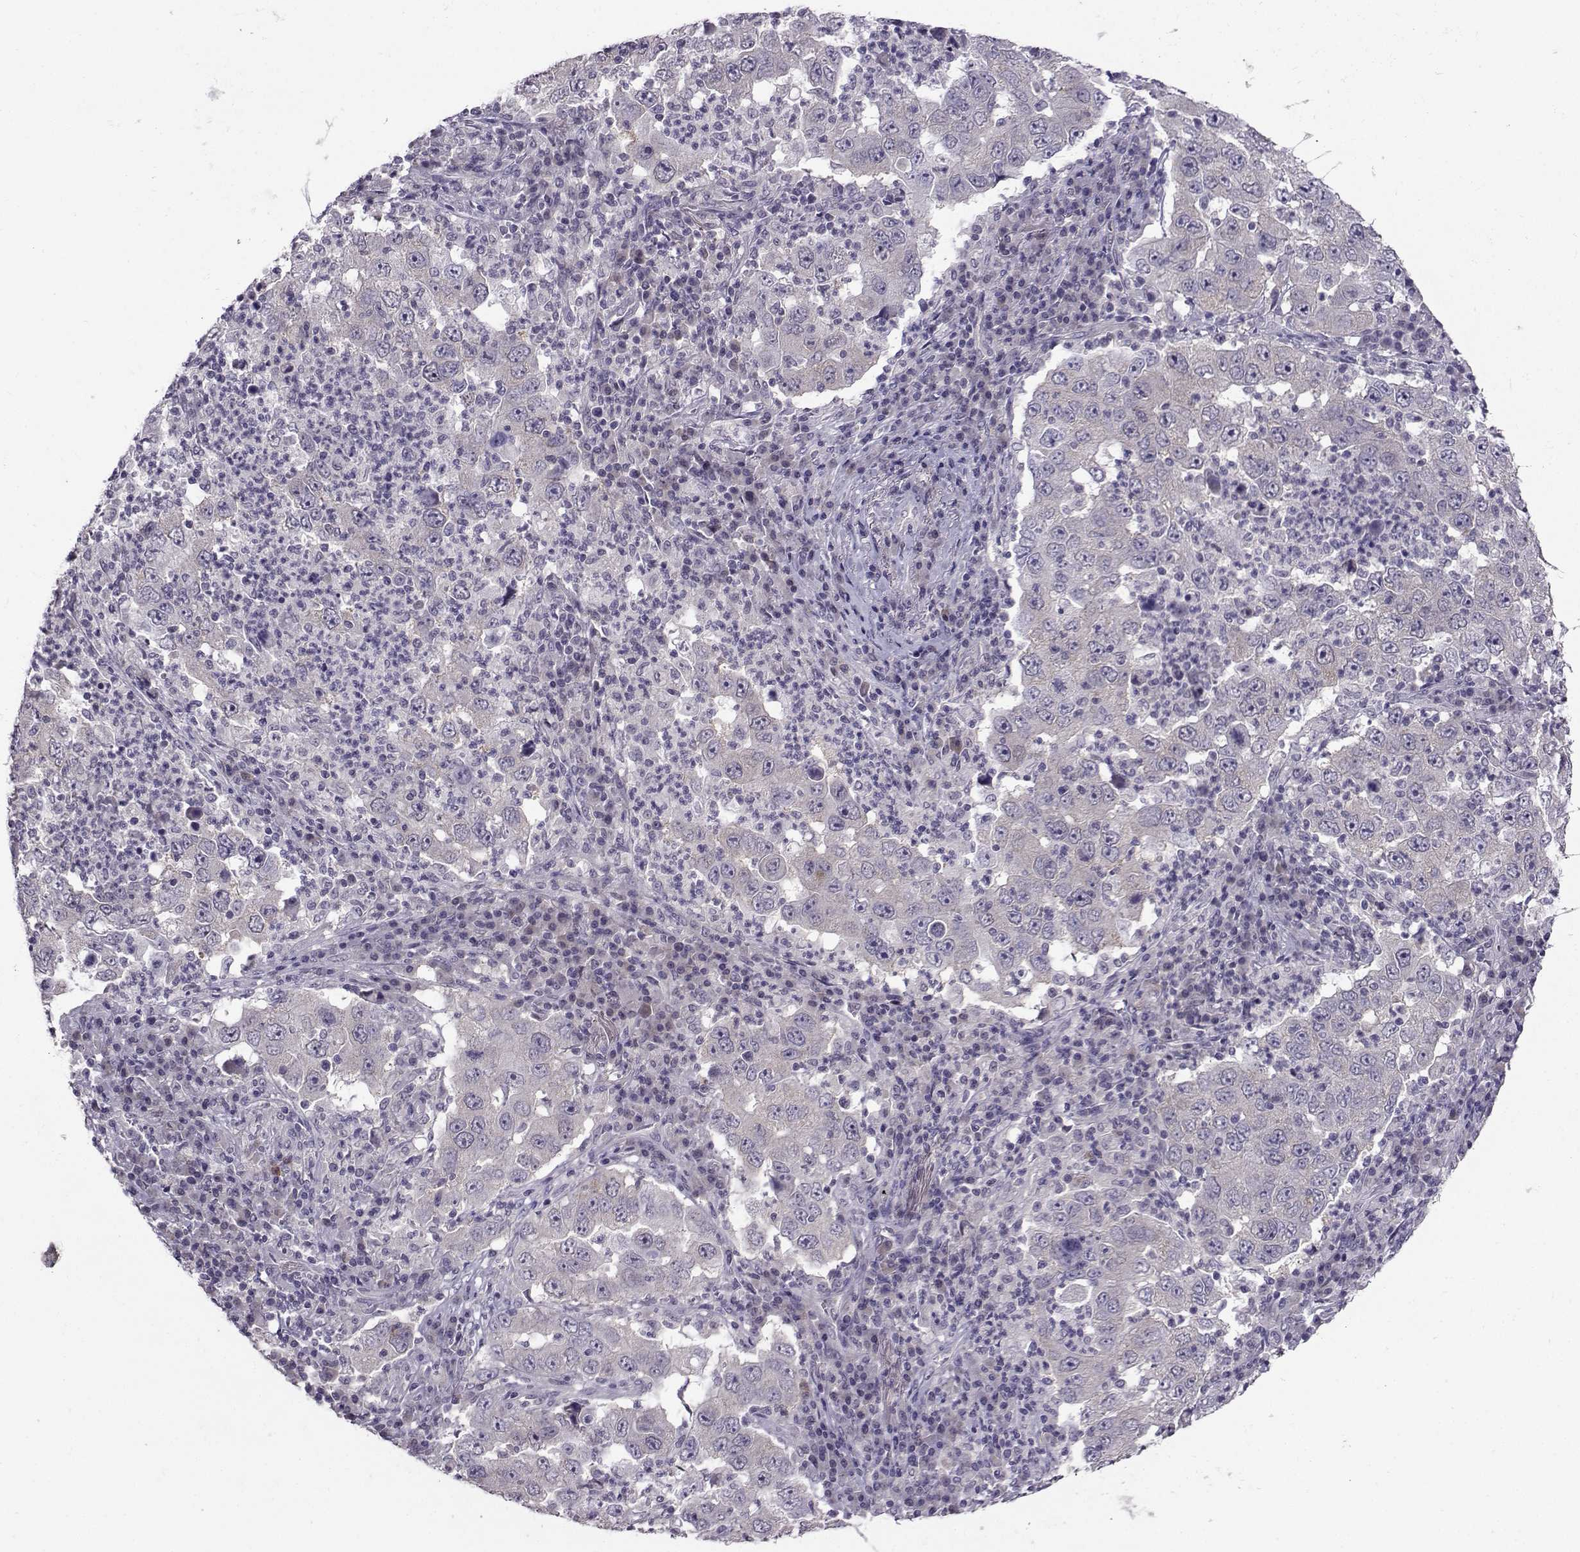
{"staining": {"intensity": "negative", "quantity": "none", "location": "none"}, "tissue": "lung cancer", "cell_type": "Tumor cells", "image_type": "cancer", "snomed": [{"axis": "morphology", "description": "Adenocarcinoma, NOS"}, {"axis": "topography", "description": "Lung"}], "caption": "Human adenocarcinoma (lung) stained for a protein using immunohistochemistry (IHC) shows no positivity in tumor cells.", "gene": "DDX20", "patient": {"sex": "male", "age": 73}}